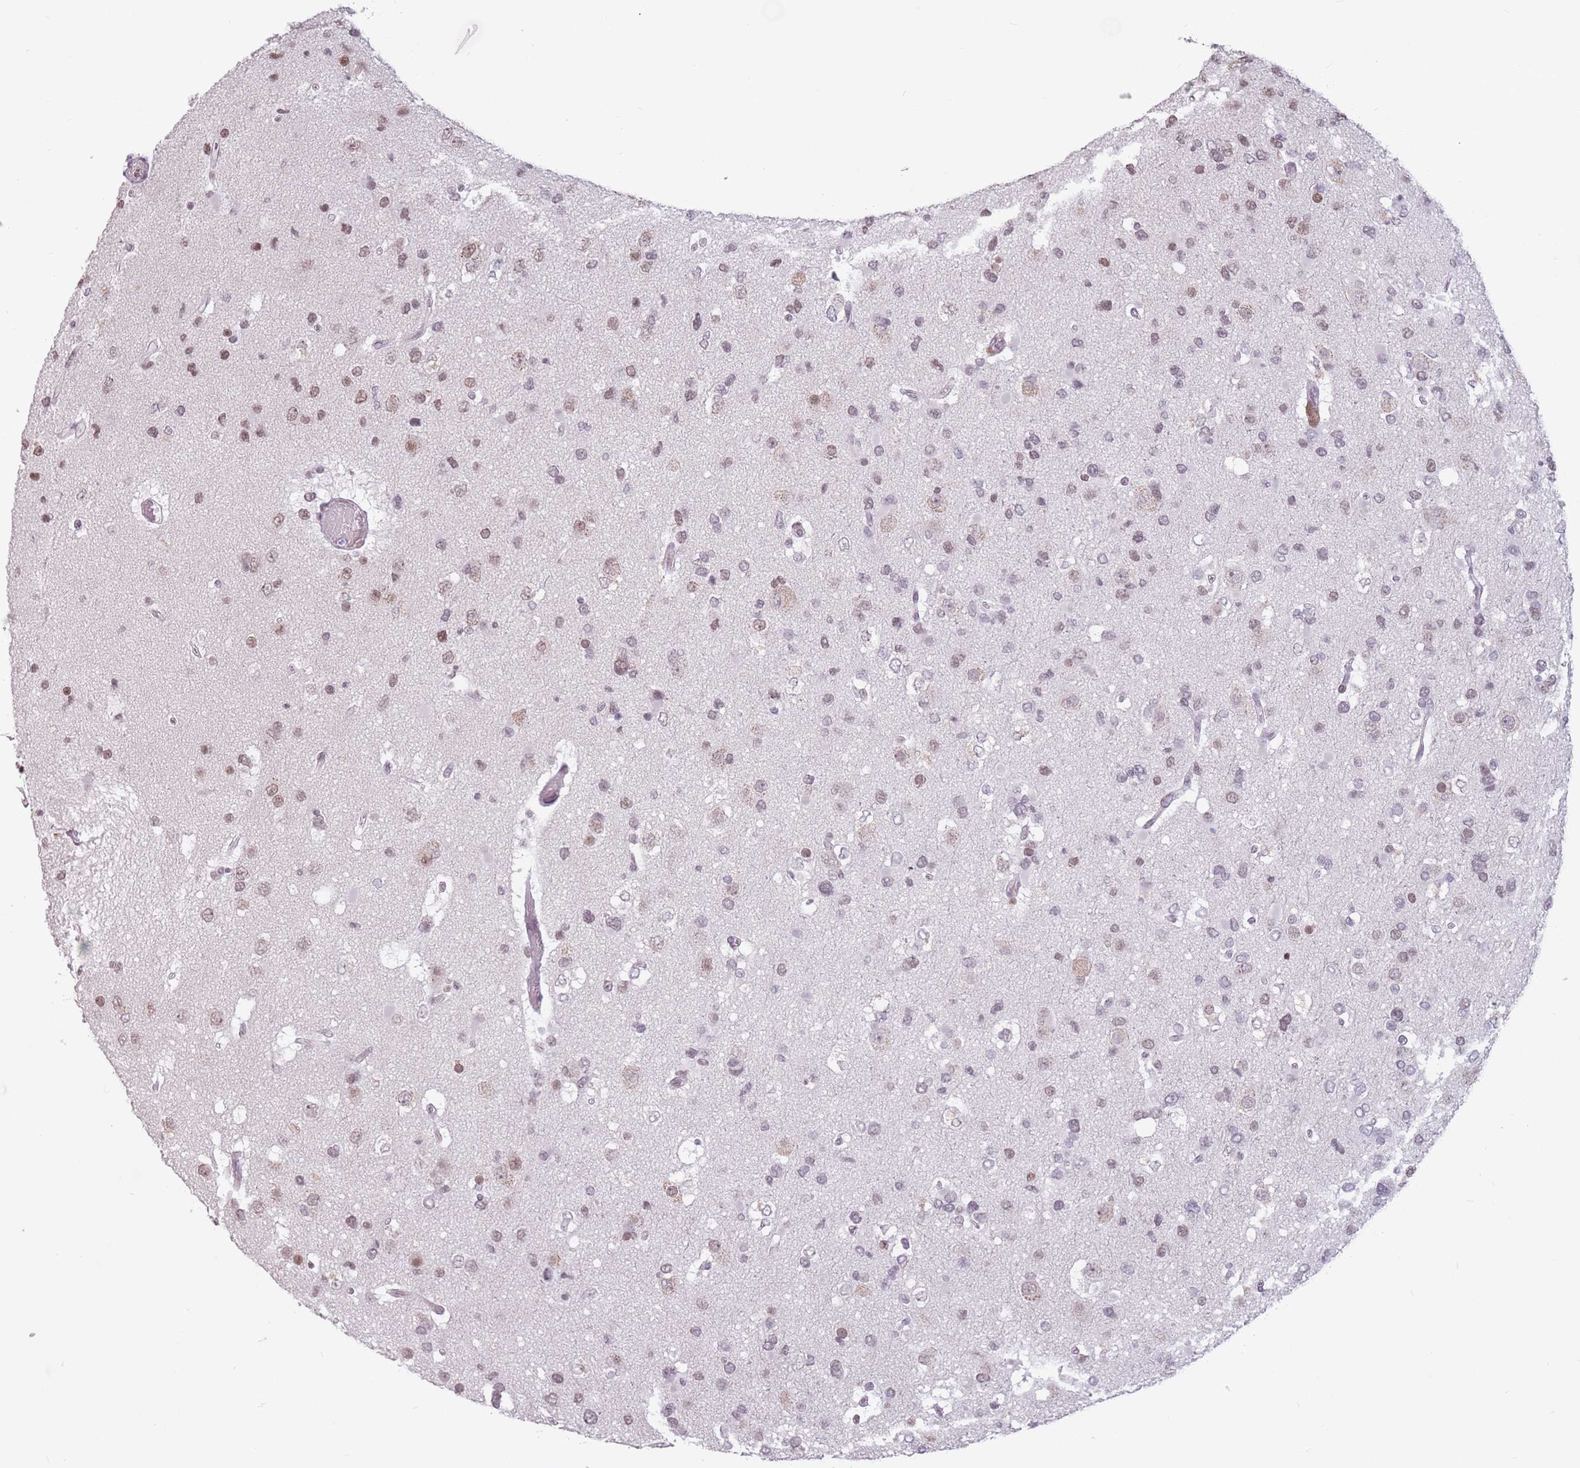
{"staining": {"intensity": "weak", "quantity": "25%-75%", "location": "nuclear"}, "tissue": "glioma", "cell_type": "Tumor cells", "image_type": "cancer", "snomed": [{"axis": "morphology", "description": "Glioma, malignant, High grade"}, {"axis": "topography", "description": "Brain"}], "caption": "The image displays immunohistochemical staining of glioma. There is weak nuclear expression is appreciated in approximately 25%-75% of tumor cells. (DAB (3,3'-diaminobenzidine) = brown stain, brightfield microscopy at high magnification).", "gene": "PTCHD1", "patient": {"sex": "male", "age": 53}}